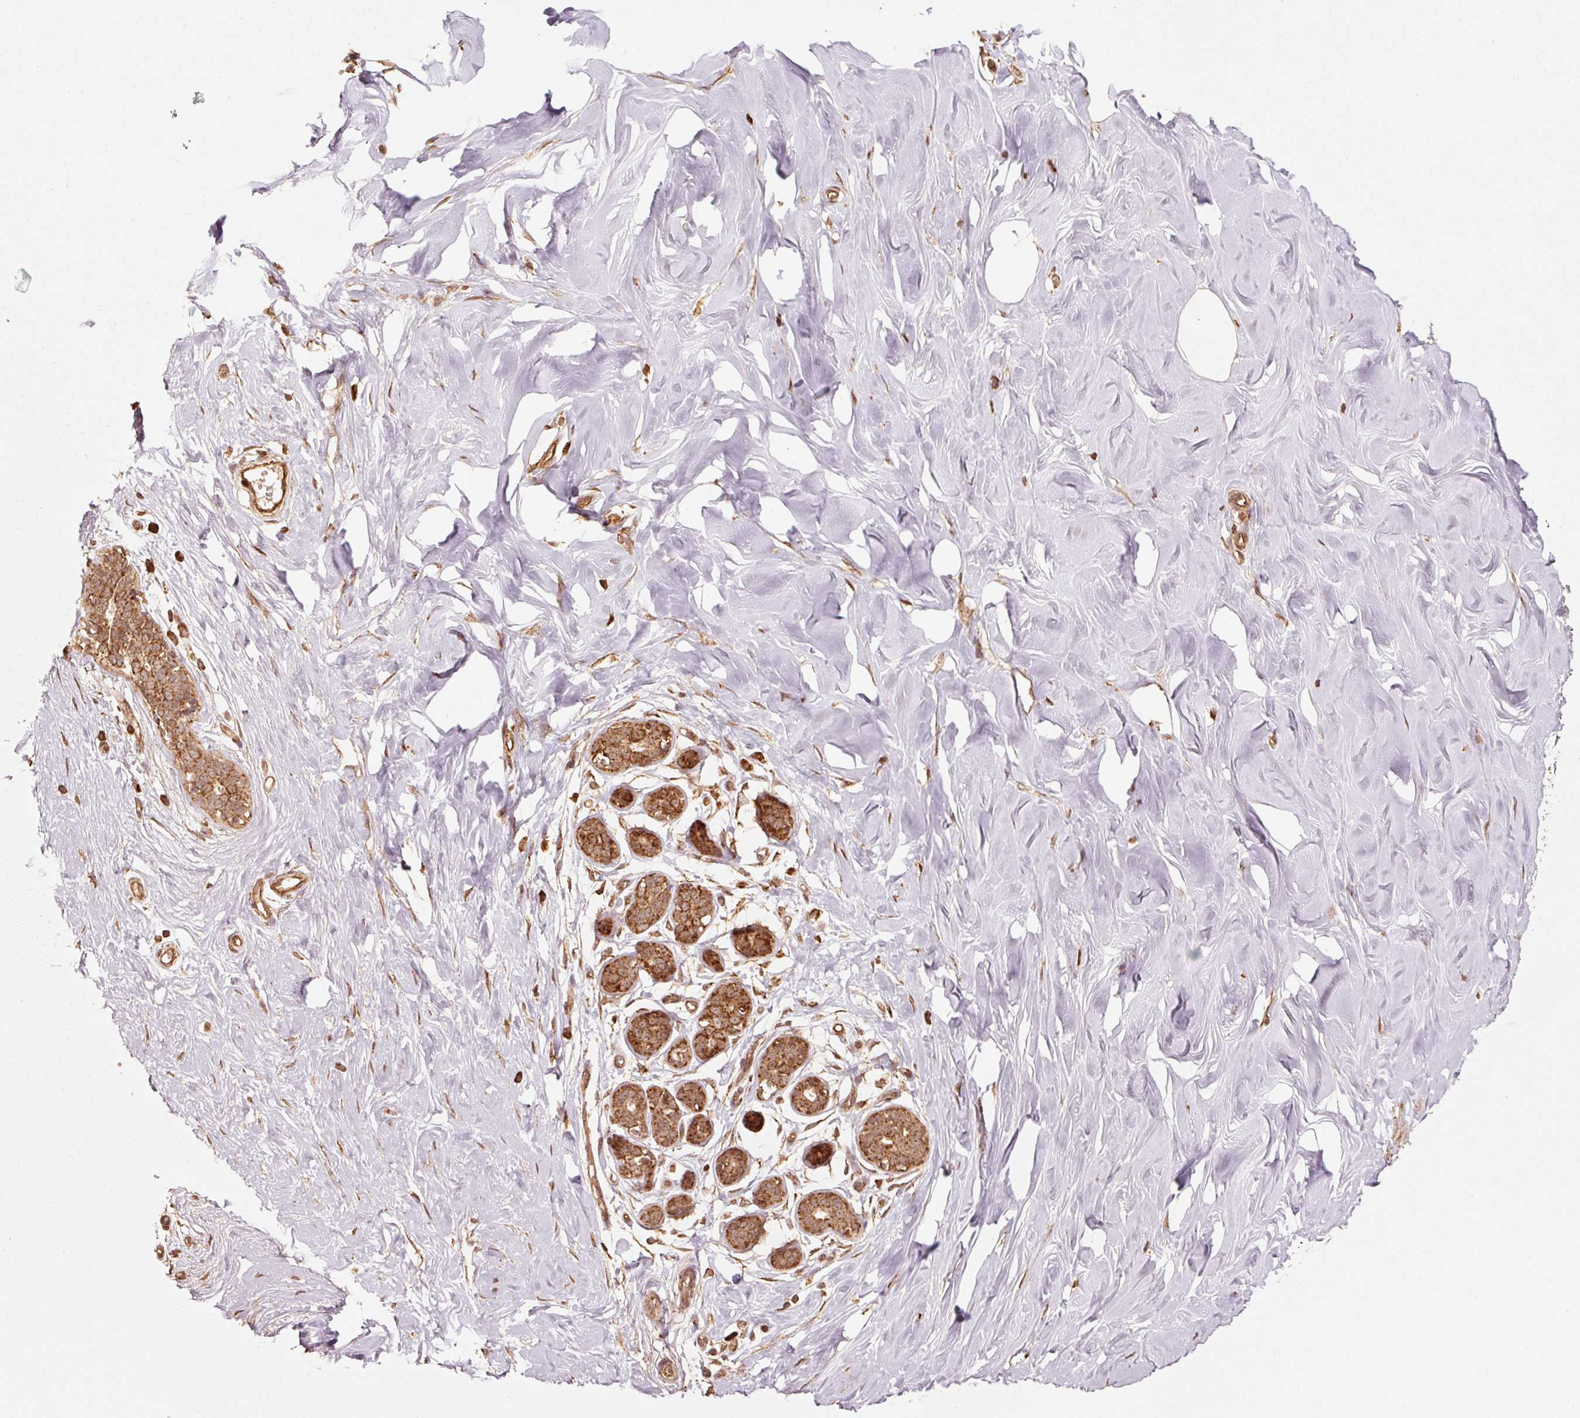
{"staining": {"intensity": "moderate", "quantity": ">75%", "location": "cytoplasmic/membranous,nuclear"}, "tissue": "breast", "cell_type": "Adipocytes", "image_type": "normal", "snomed": [{"axis": "morphology", "description": "Normal tissue, NOS"}, {"axis": "topography", "description": "Breast"}], "caption": "About >75% of adipocytes in benign breast display moderate cytoplasmic/membranous,nuclear protein positivity as visualized by brown immunohistochemical staining.", "gene": "MRPL16", "patient": {"sex": "female", "age": 27}}